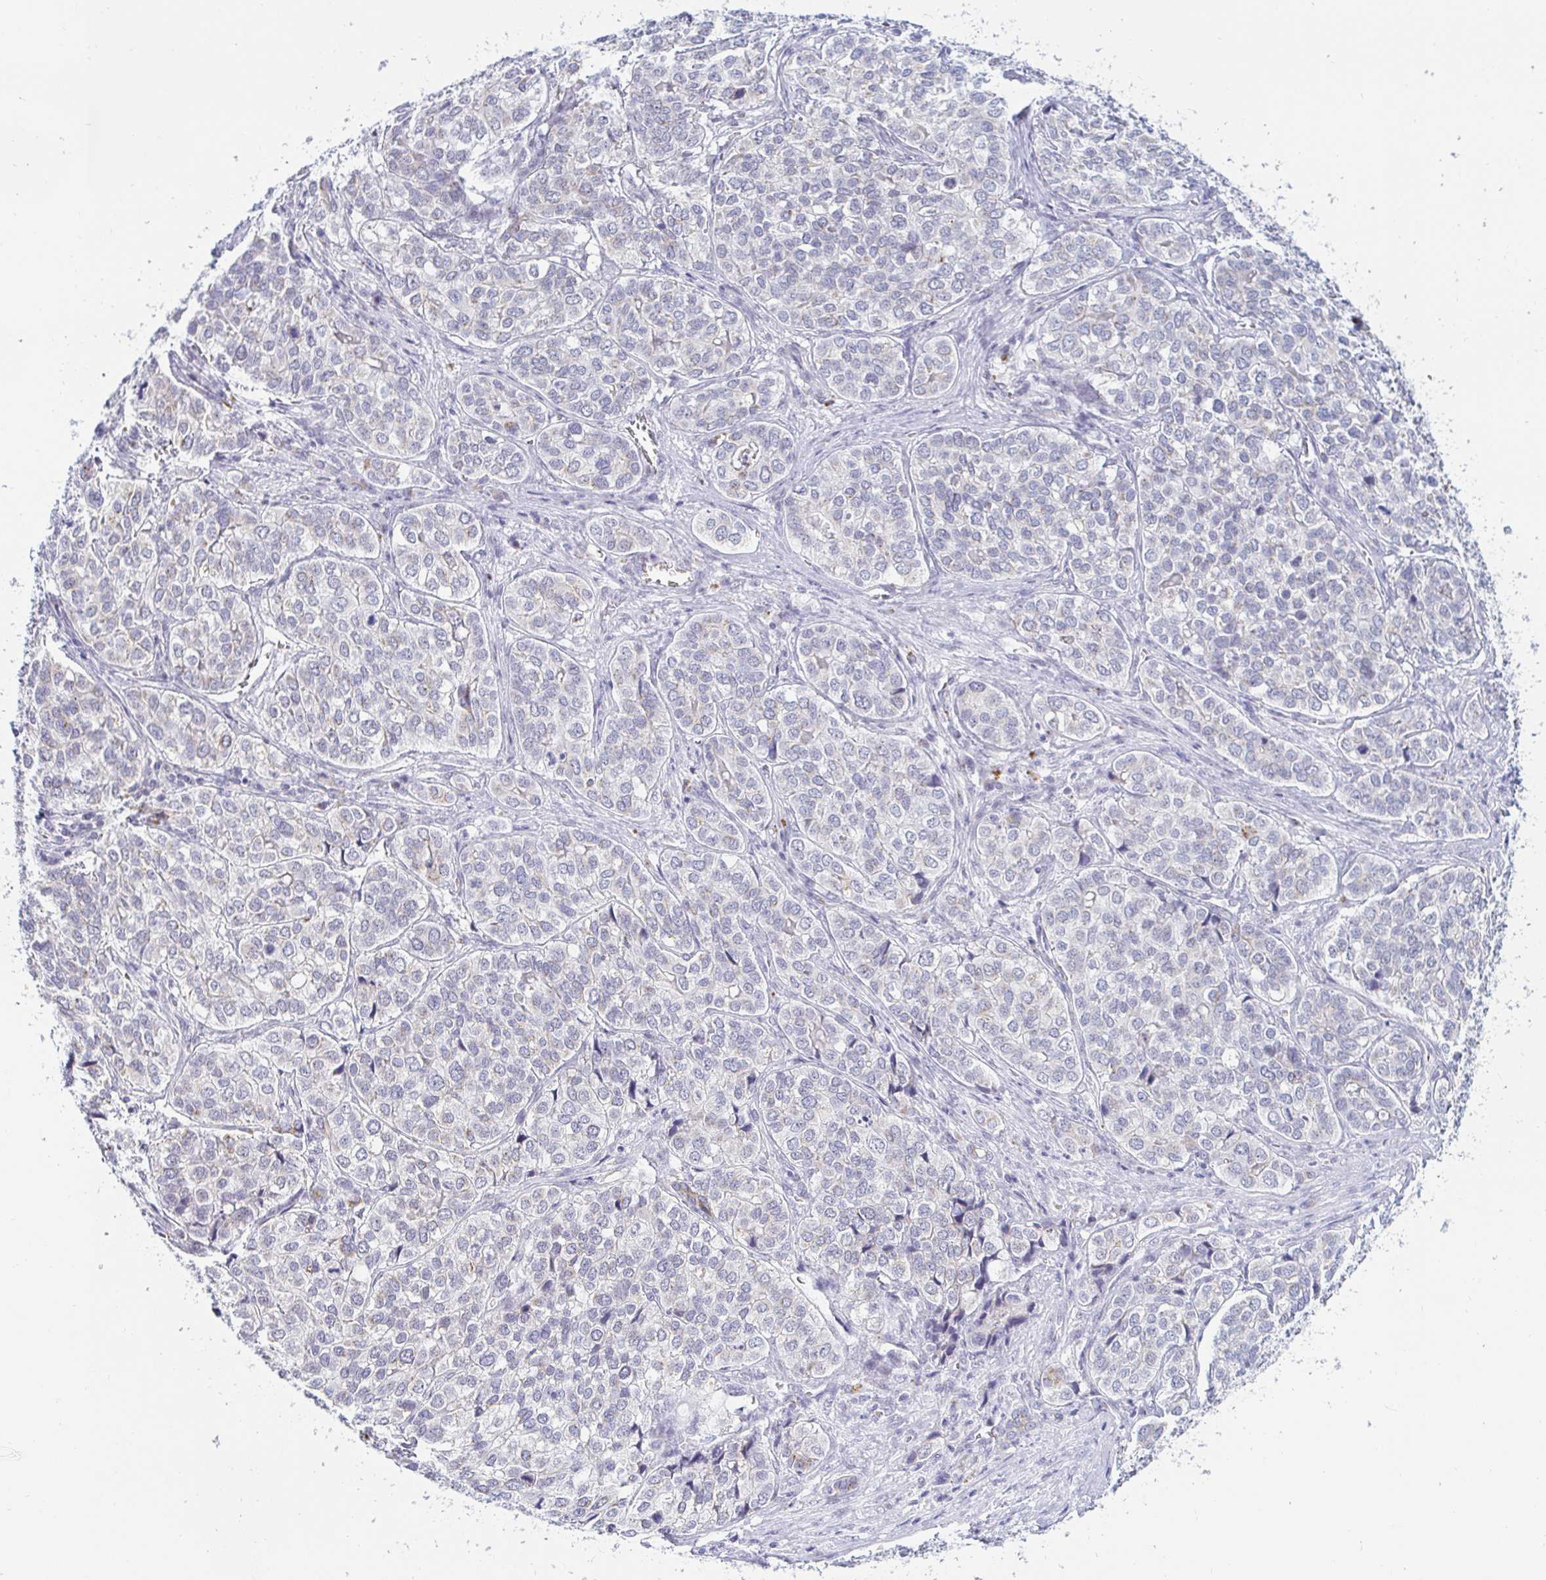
{"staining": {"intensity": "negative", "quantity": "none", "location": "none"}, "tissue": "liver cancer", "cell_type": "Tumor cells", "image_type": "cancer", "snomed": [{"axis": "morphology", "description": "Cholangiocarcinoma"}, {"axis": "topography", "description": "Liver"}], "caption": "Histopathology image shows no protein expression in tumor cells of cholangiocarcinoma (liver) tissue.", "gene": "OR51D1", "patient": {"sex": "male", "age": 56}}